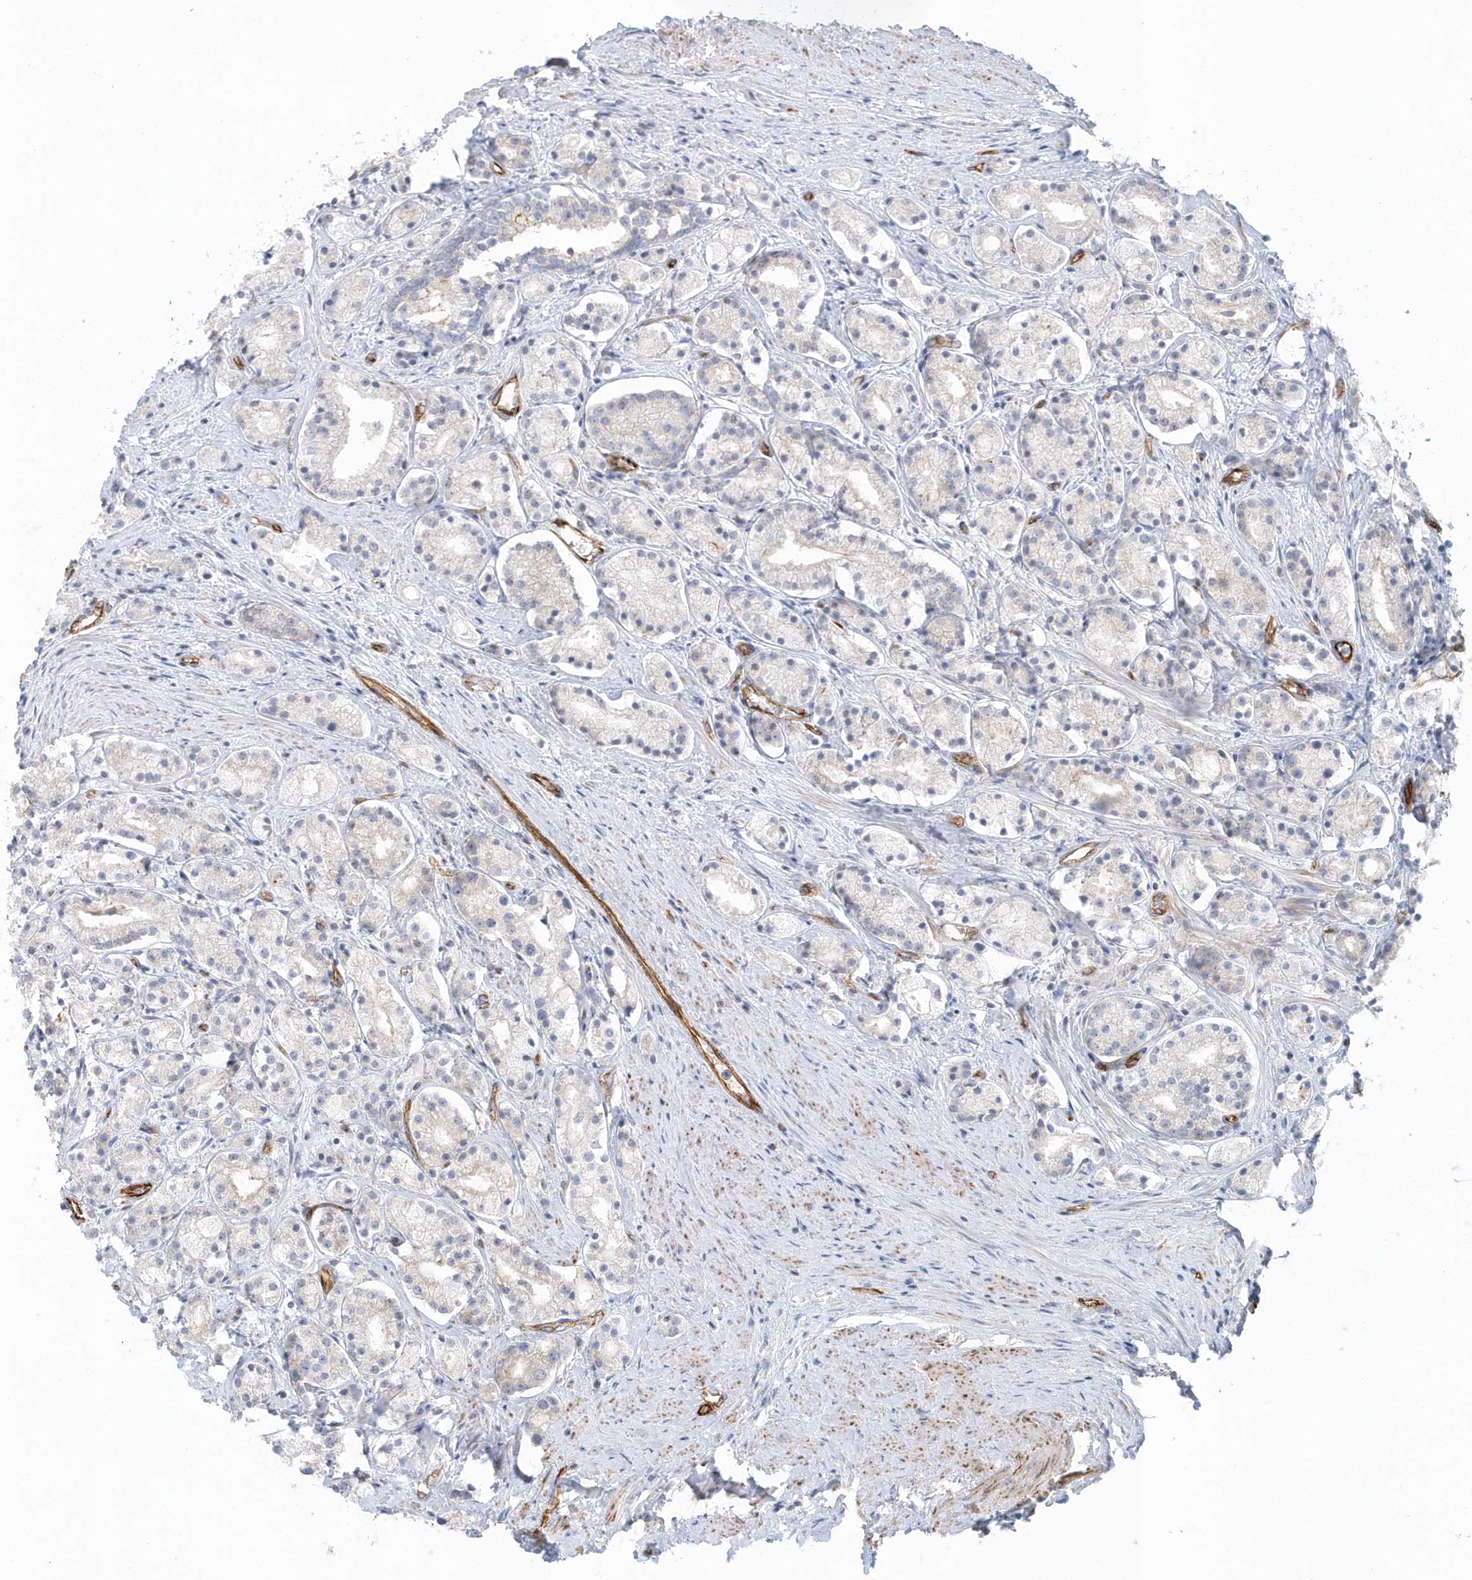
{"staining": {"intensity": "negative", "quantity": "none", "location": "none"}, "tissue": "prostate cancer", "cell_type": "Tumor cells", "image_type": "cancer", "snomed": [{"axis": "morphology", "description": "Adenocarcinoma, High grade"}, {"axis": "topography", "description": "Prostate"}], "caption": "A histopathology image of human high-grade adenocarcinoma (prostate) is negative for staining in tumor cells. (DAB (3,3'-diaminobenzidine) IHC with hematoxylin counter stain).", "gene": "GPR152", "patient": {"sex": "male", "age": 69}}